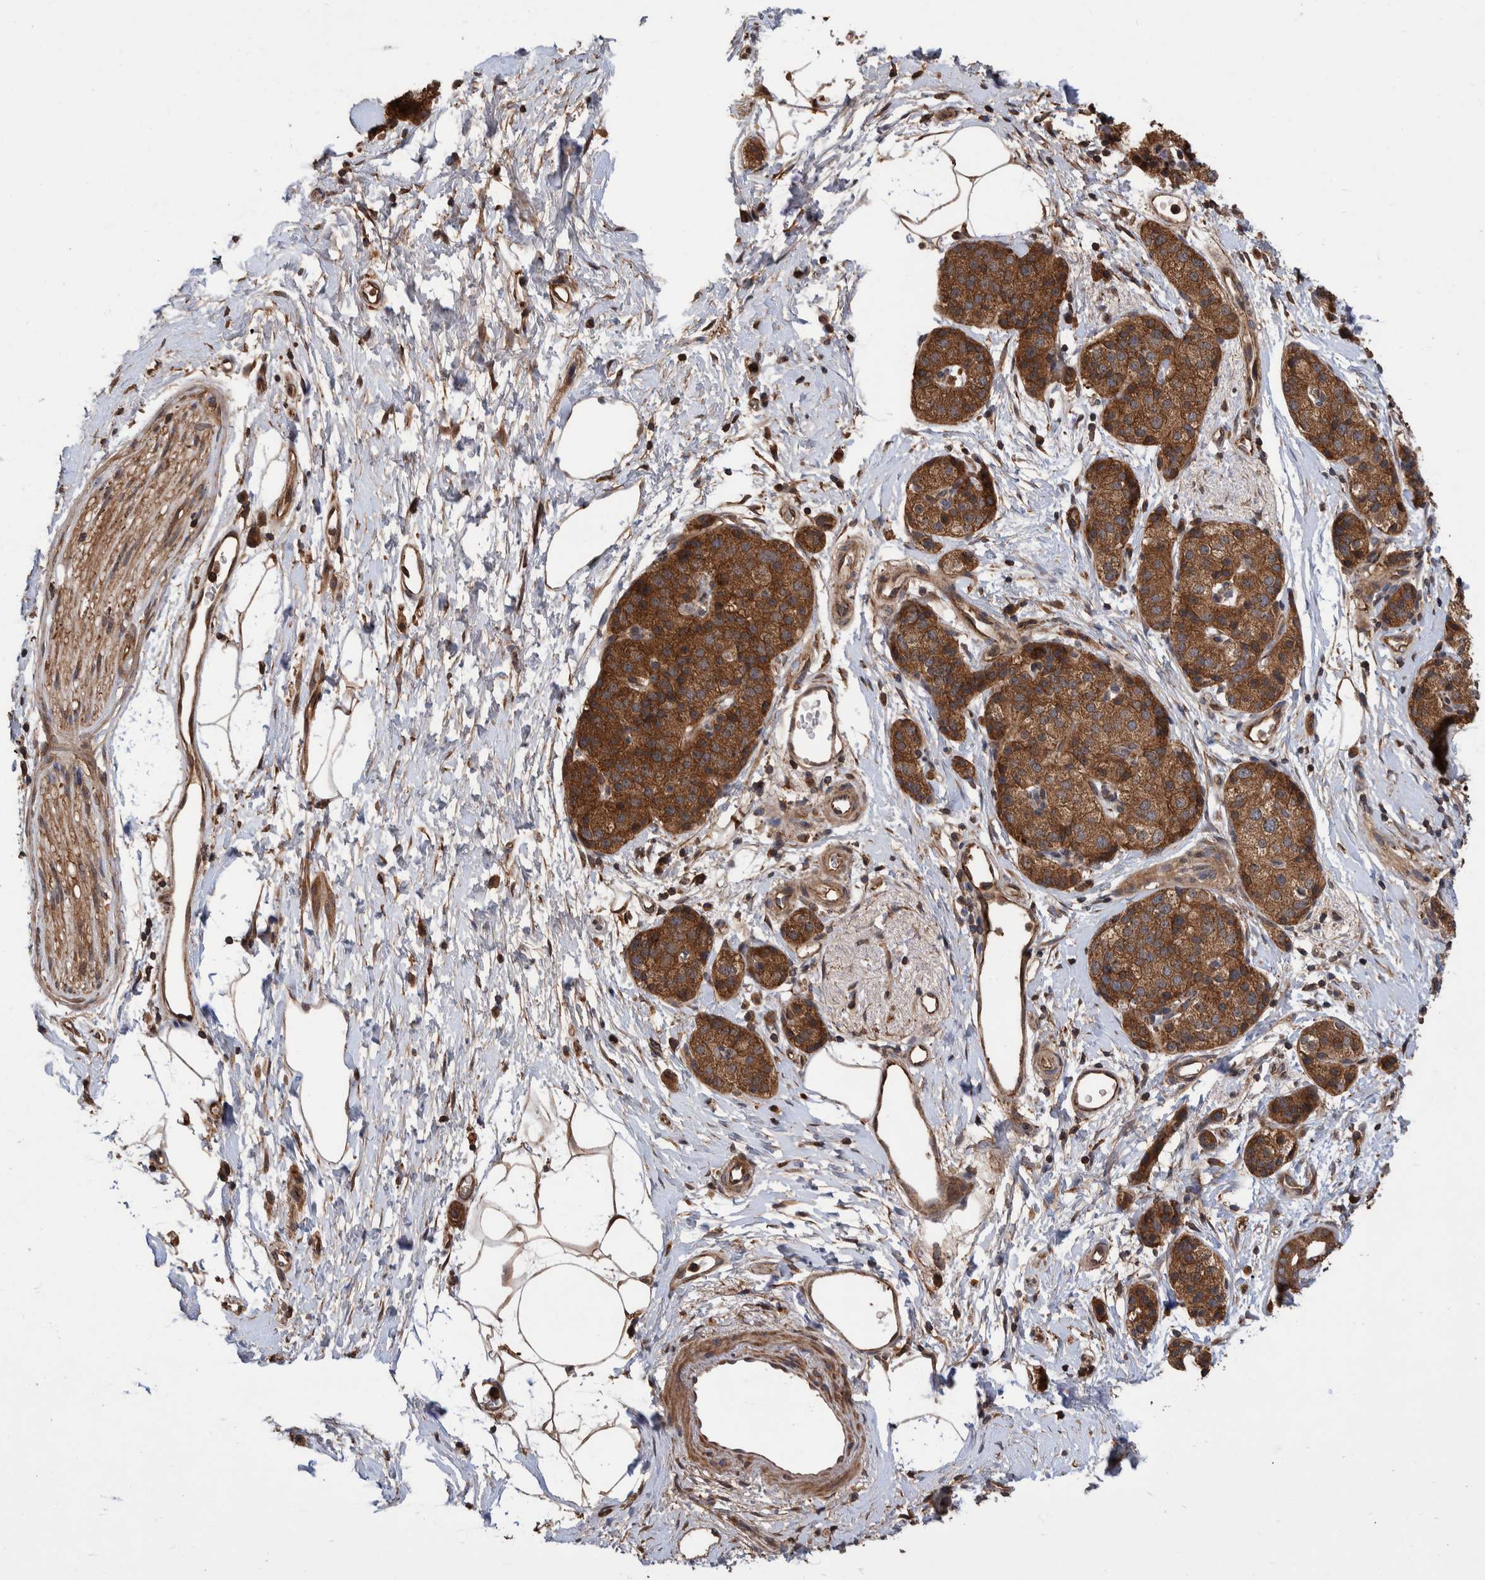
{"staining": {"intensity": "strong", "quantity": ">75%", "location": "cytoplasmic/membranous"}, "tissue": "pancreatic cancer", "cell_type": "Tumor cells", "image_type": "cancer", "snomed": [{"axis": "morphology", "description": "Adenocarcinoma, NOS"}, {"axis": "topography", "description": "Pancreas"}], "caption": "Protein staining by immunohistochemistry demonstrates strong cytoplasmic/membranous positivity in about >75% of tumor cells in pancreatic adenocarcinoma.", "gene": "VBP1", "patient": {"sex": "male", "age": 50}}